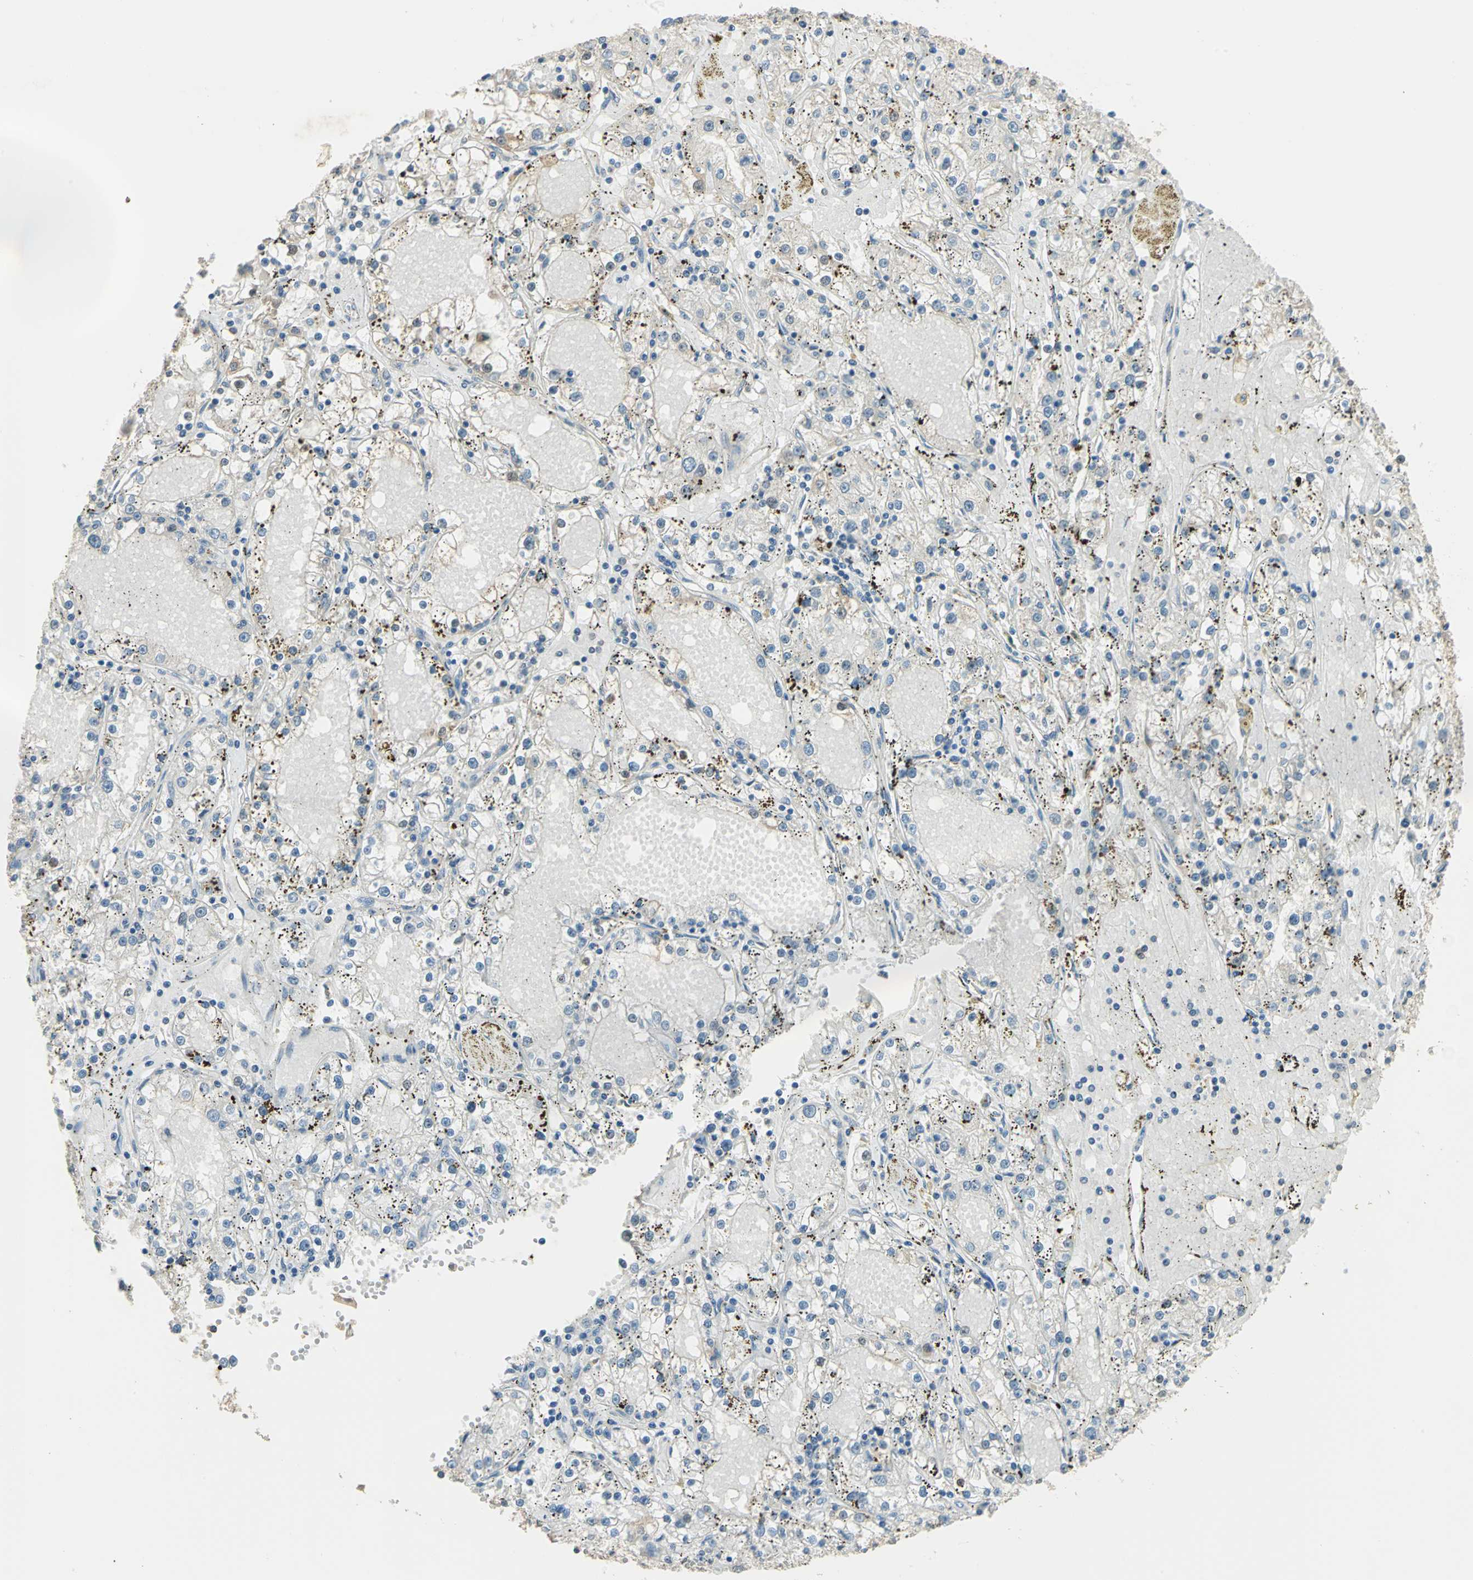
{"staining": {"intensity": "moderate", "quantity": "<25%", "location": "cytoplasmic/membranous,nuclear"}, "tissue": "renal cancer", "cell_type": "Tumor cells", "image_type": "cancer", "snomed": [{"axis": "morphology", "description": "Adenocarcinoma, NOS"}, {"axis": "topography", "description": "Kidney"}], "caption": "A photomicrograph of human renal cancer (adenocarcinoma) stained for a protein shows moderate cytoplasmic/membranous and nuclear brown staining in tumor cells.", "gene": "SHC2", "patient": {"sex": "male", "age": 56}}